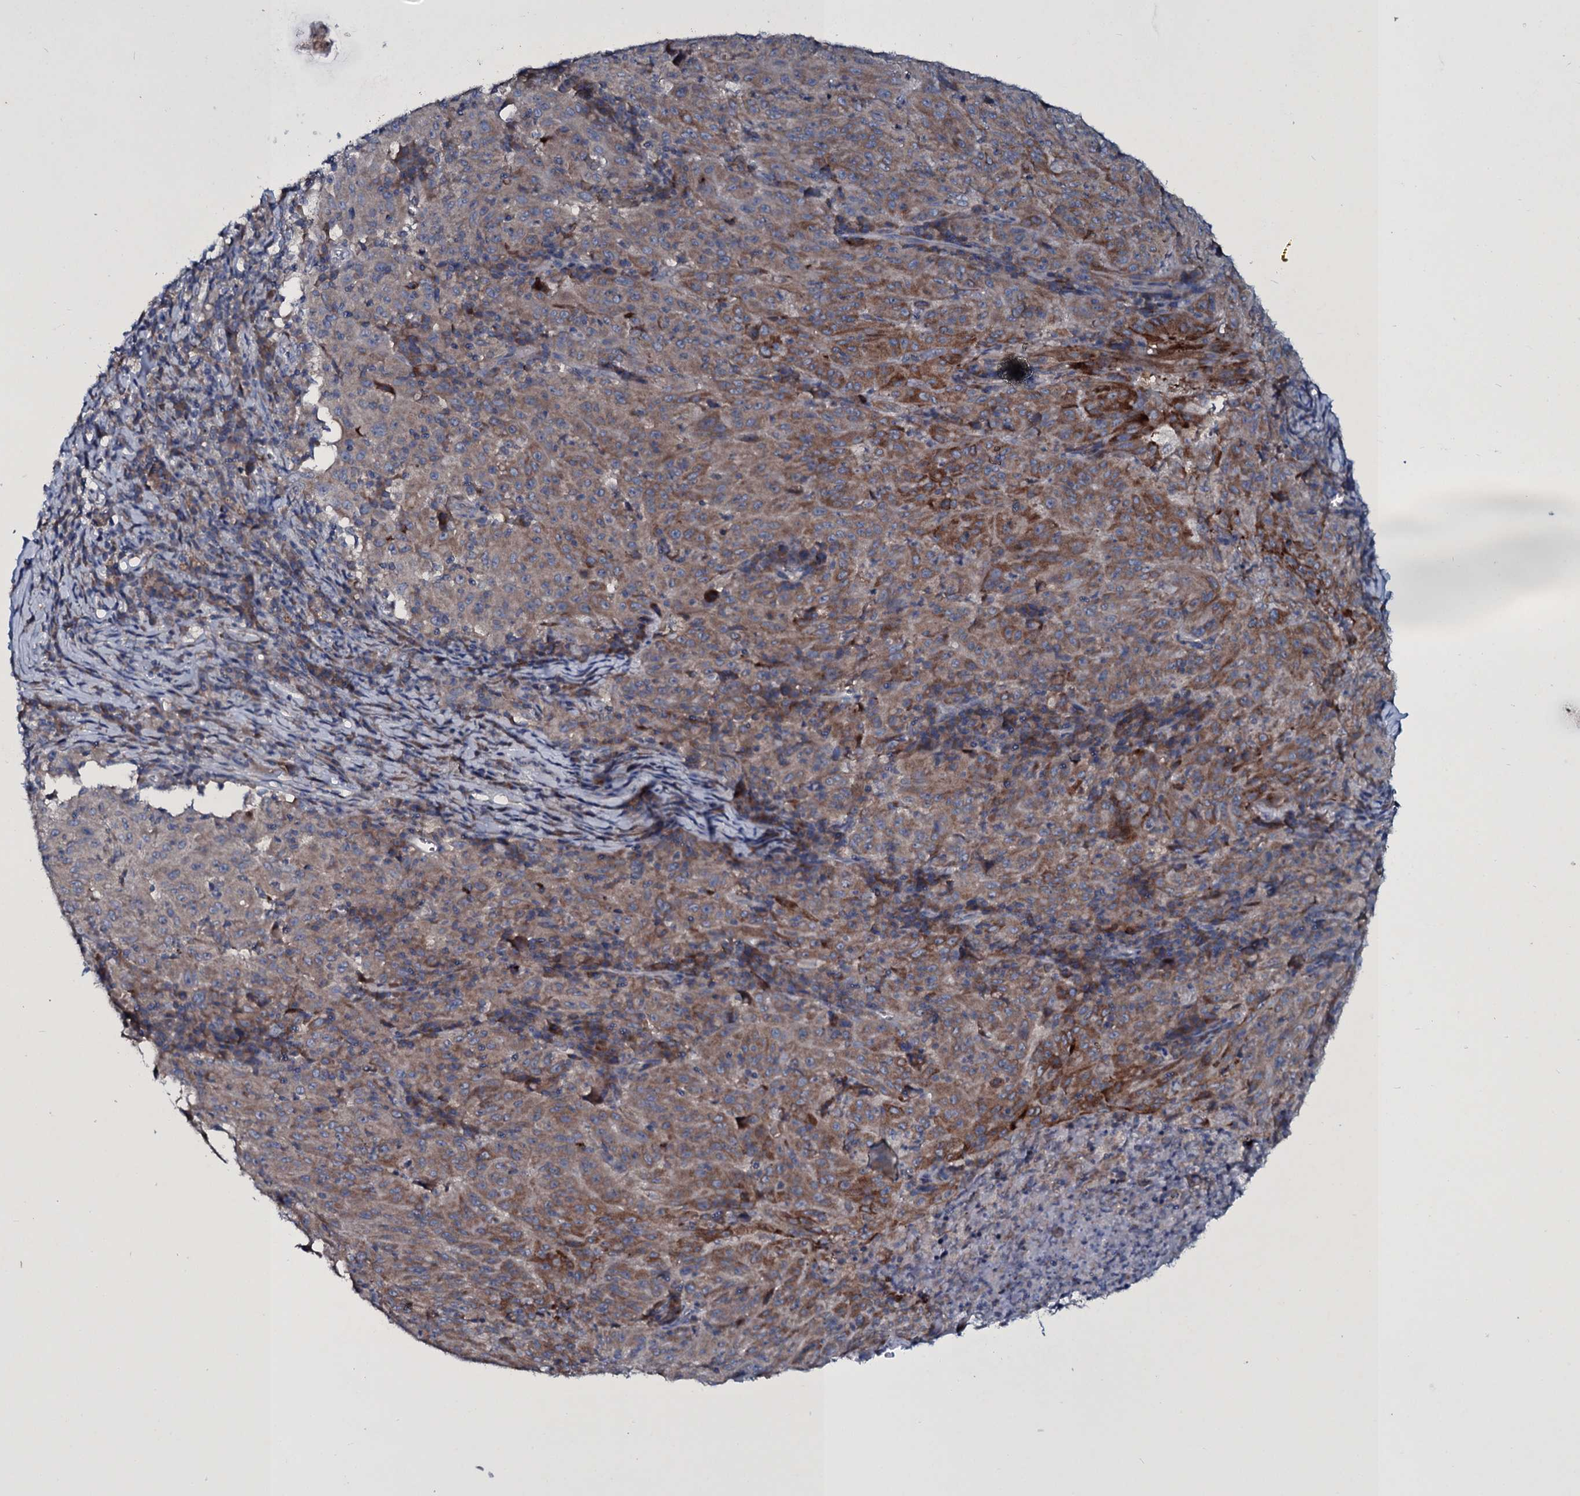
{"staining": {"intensity": "moderate", "quantity": "25%-75%", "location": "cytoplasmic/membranous"}, "tissue": "pancreatic cancer", "cell_type": "Tumor cells", "image_type": "cancer", "snomed": [{"axis": "morphology", "description": "Adenocarcinoma, NOS"}, {"axis": "topography", "description": "Pancreas"}], "caption": "Immunohistochemistry image of human pancreatic adenocarcinoma stained for a protein (brown), which reveals medium levels of moderate cytoplasmic/membranous staining in approximately 25%-75% of tumor cells.", "gene": "TPGS2", "patient": {"sex": "male", "age": 63}}